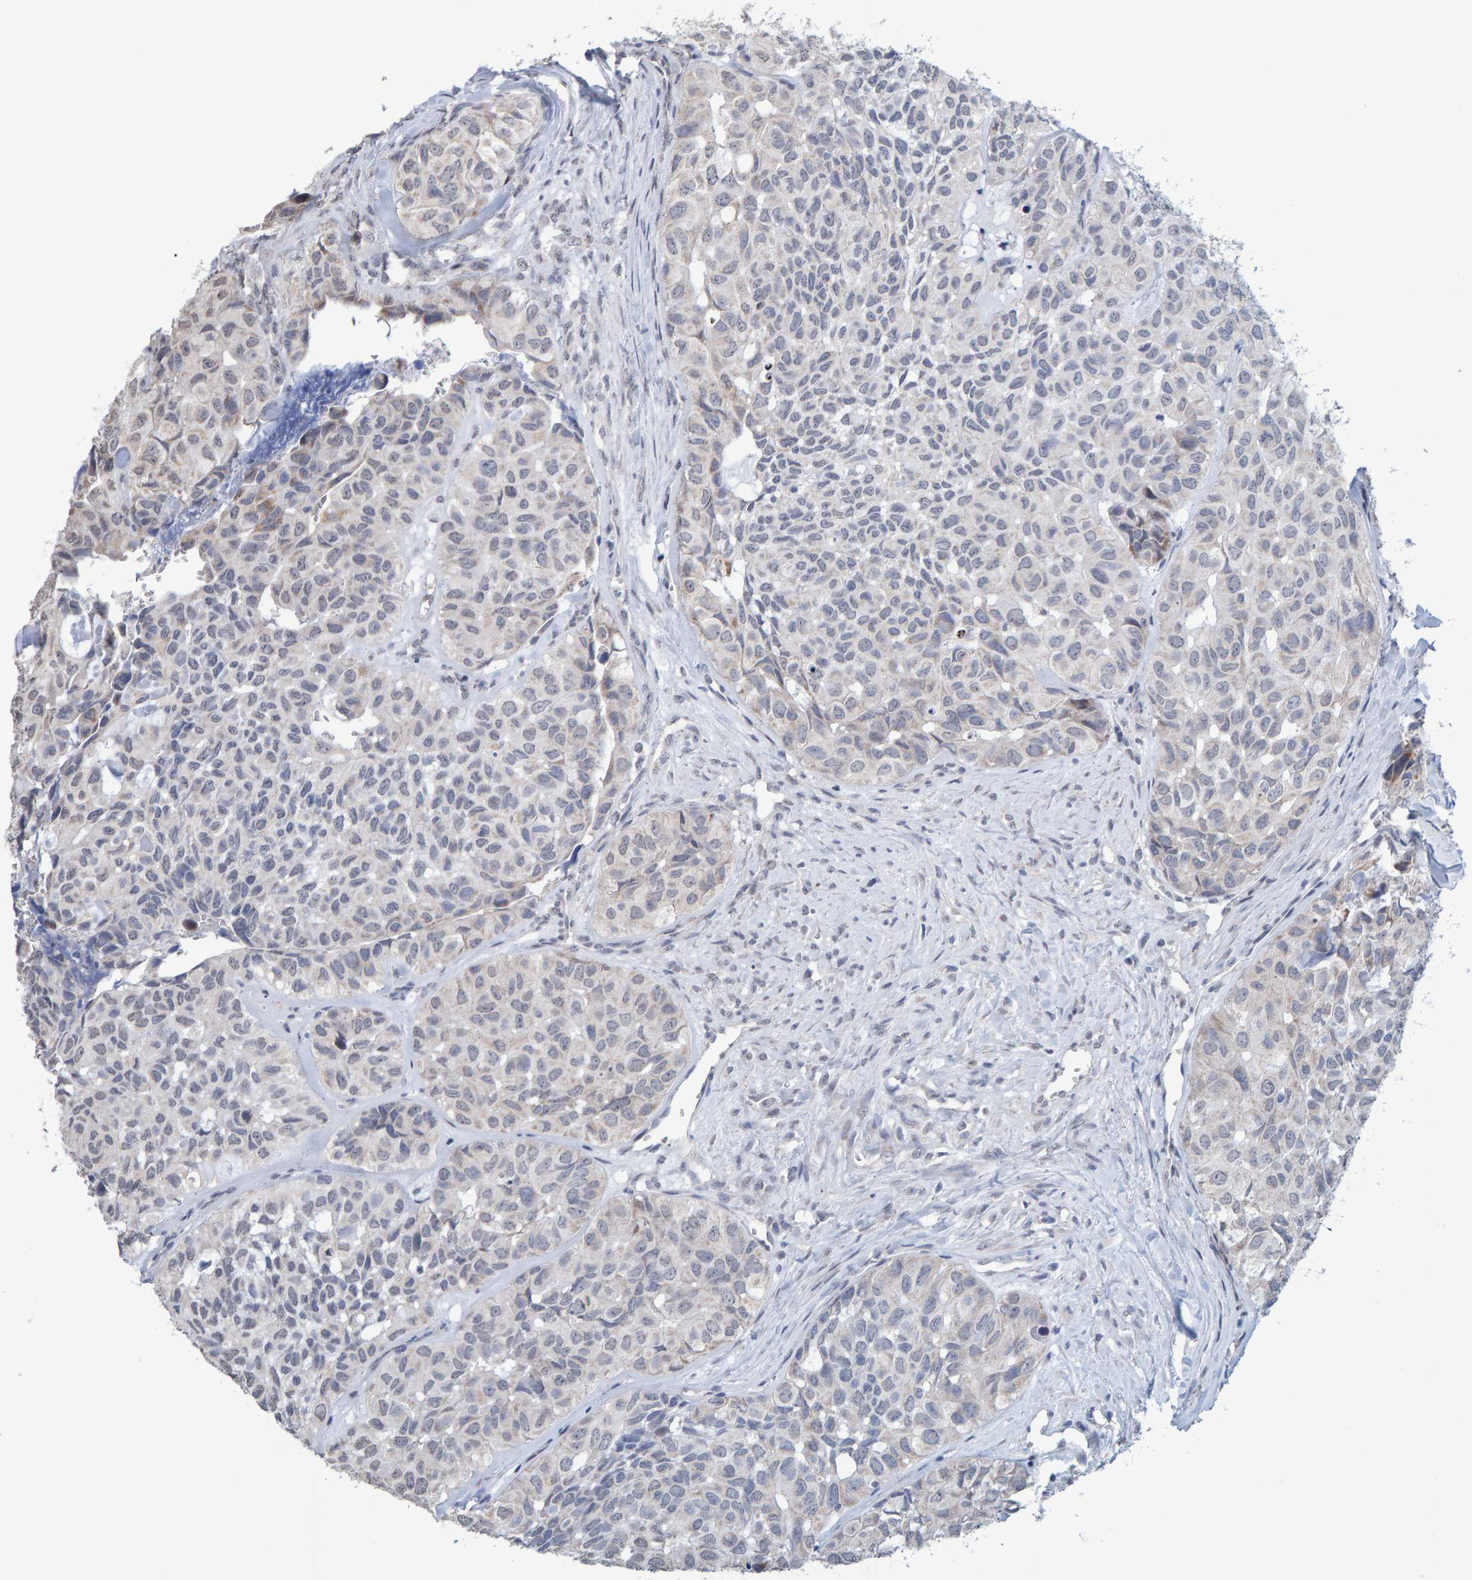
{"staining": {"intensity": "negative", "quantity": "none", "location": "none"}, "tissue": "head and neck cancer", "cell_type": "Tumor cells", "image_type": "cancer", "snomed": [{"axis": "morphology", "description": "Adenocarcinoma, NOS"}, {"axis": "topography", "description": "Salivary gland, NOS"}, {"axis": "topography", "description": "Head-Neck"}], "caption": "Tumor cells show no significant protein expression in head and neck cancer (adenocarcinoma).", "gene": "USP43", "patient": {"sex": "female", "age": 76}}